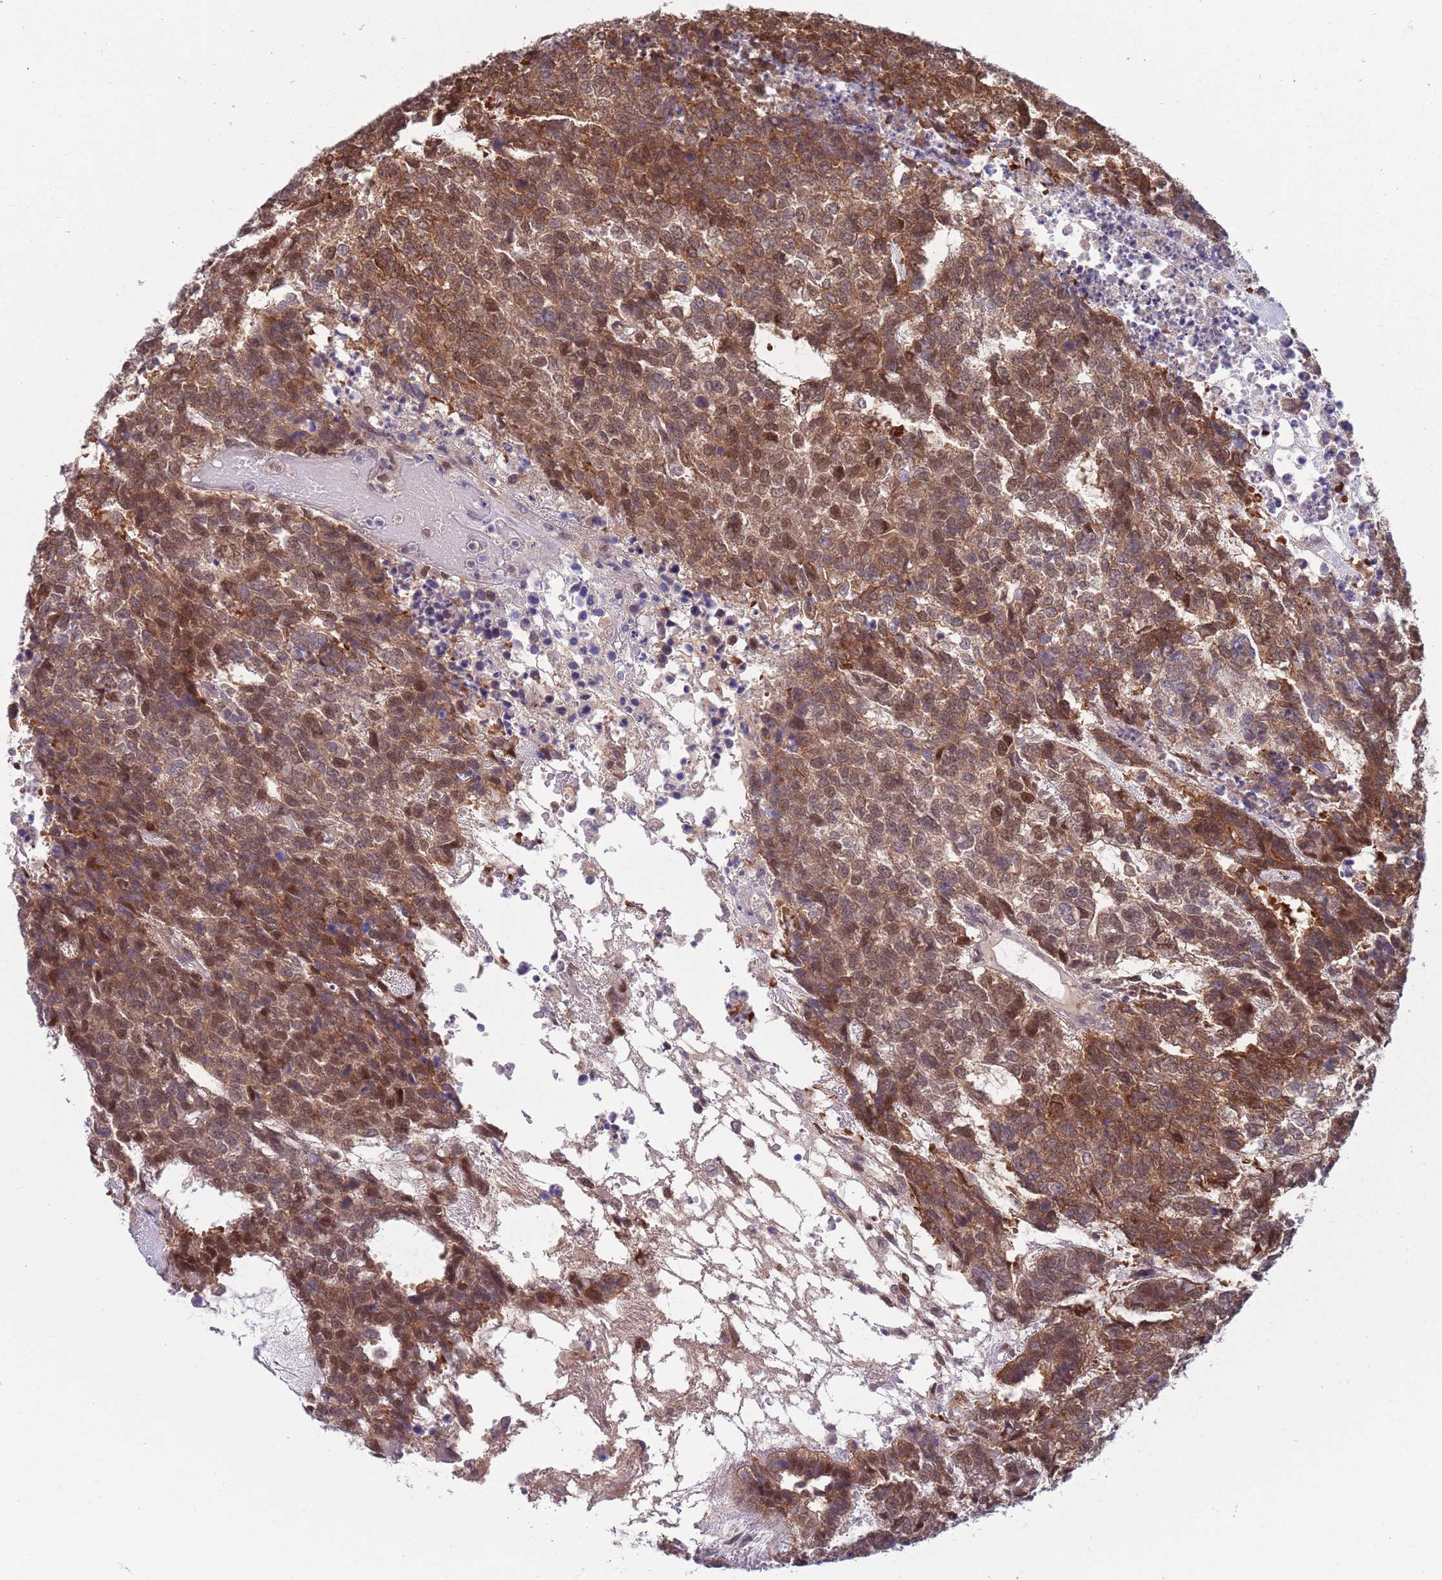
{"staining": {"intensity": "moderate", "quantity": ">75%", "location": "cytoplasmic/membranous,nuclear"}, "tissue": "testis cancer", "cell_type": "Tumor cells", "image_type": "cancer", "snomed": [{"axis": "morphology", "description": "Carcinoma, Embryonal, NOS"}, {"axis": "topography", "description": "Testis"}], "caption": "Embryonal carcinoma (testis) tissue demonstrates moderate cytoplasmic/membranous and nuclear staining in approximately >75% of tumor cells, visualized by immunohistochemistry.", "gene": "CLNS1A", "patient": {"sex": "male", "age": 23}}